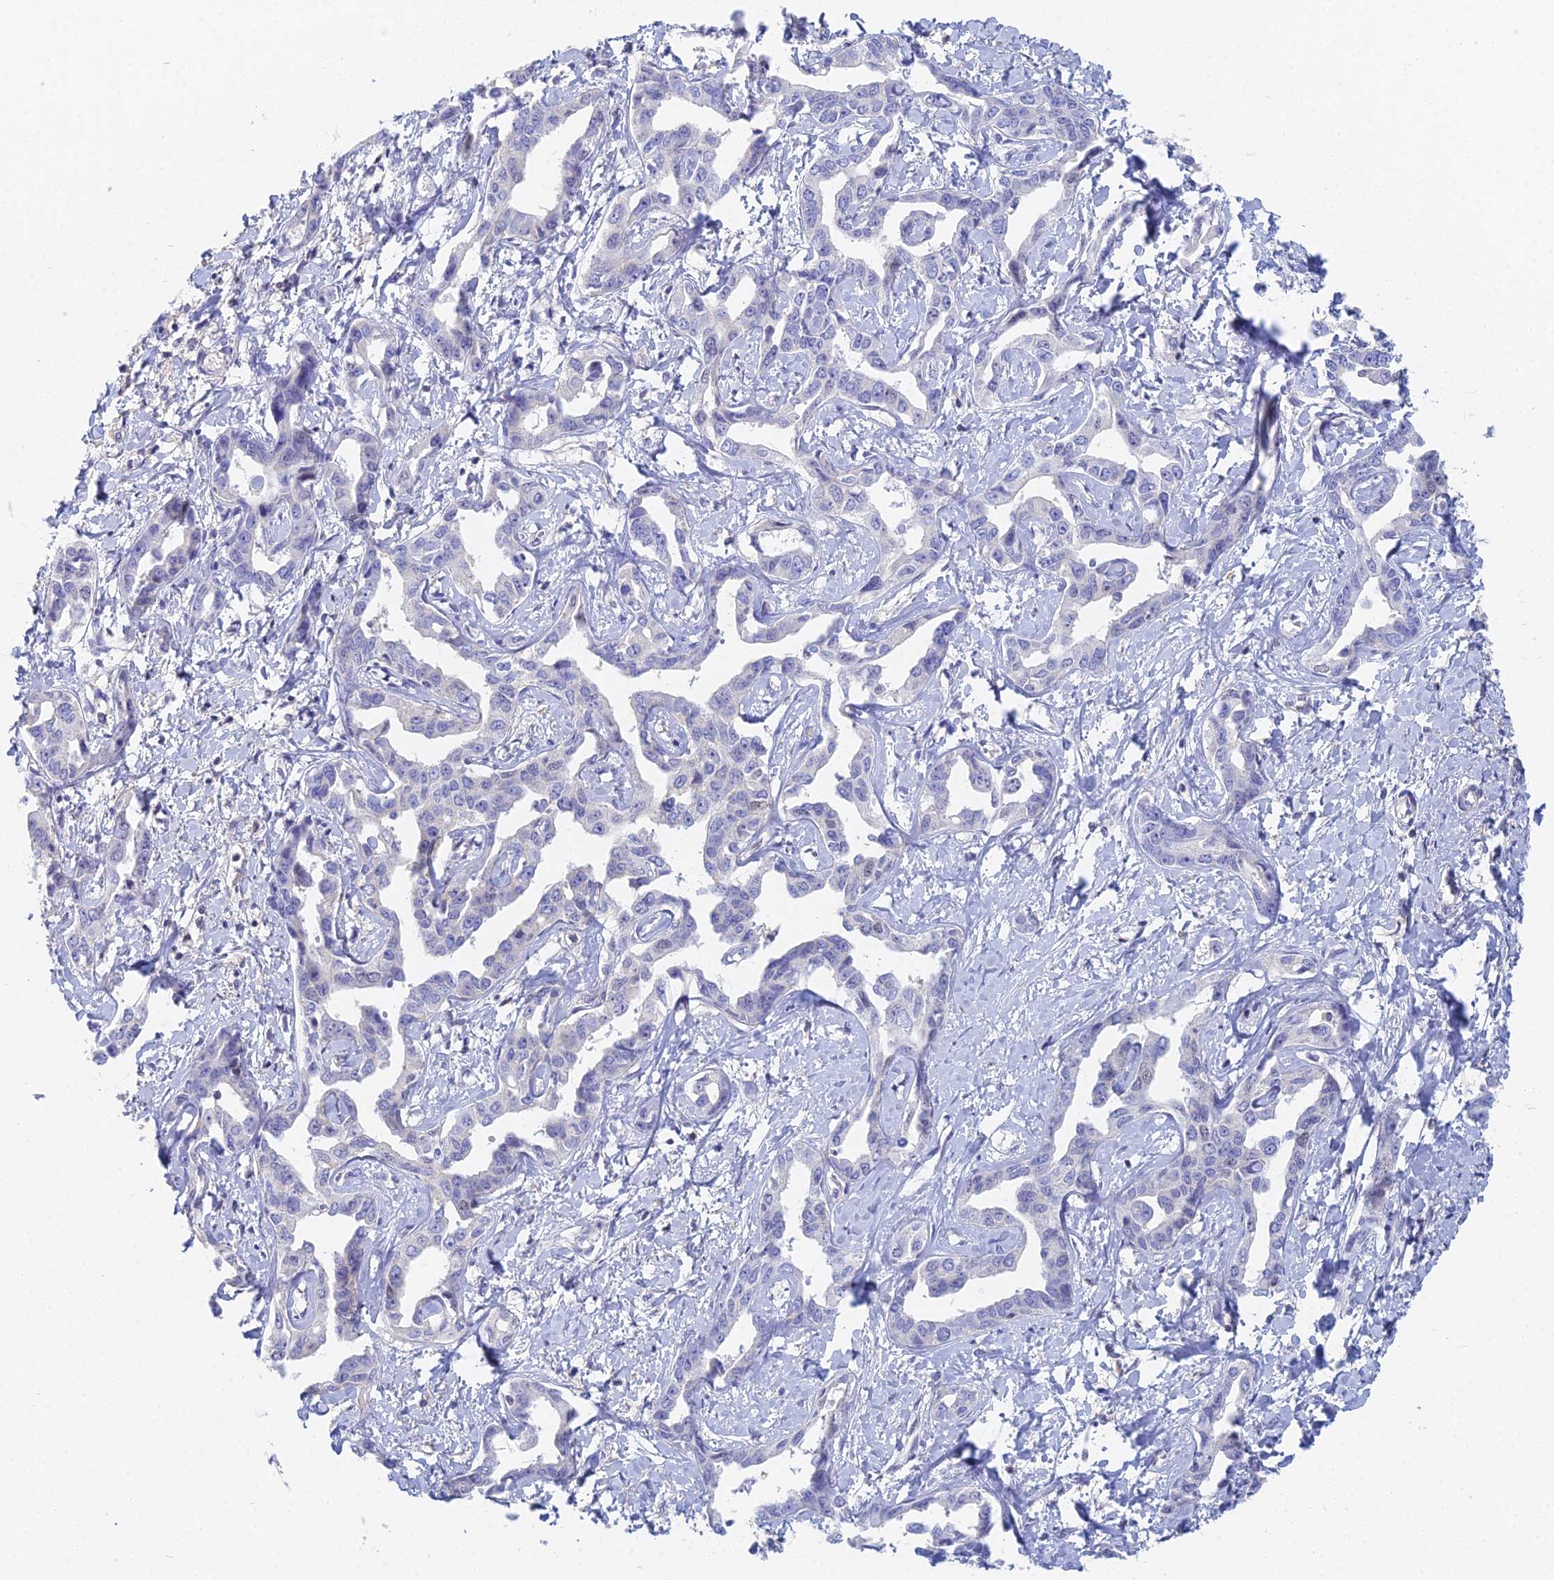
{"staining": {"intensity": "negative", "quantity": "none", "location": "none"}, "tissue": "liver cancer", "cell_type": "Tumor cells", "image_type": "cancer", "snomed": [{"axis": "morphology", "description": "Cholangiocarcinoma"}, {"axis": "topography", "description": "Liver"}], "caption": "Tumor cells are negative for protein expression in human liver cholangiocarcinoma.", "gene": "MCM2", "patient": {"sex": "male", "age": 59}}